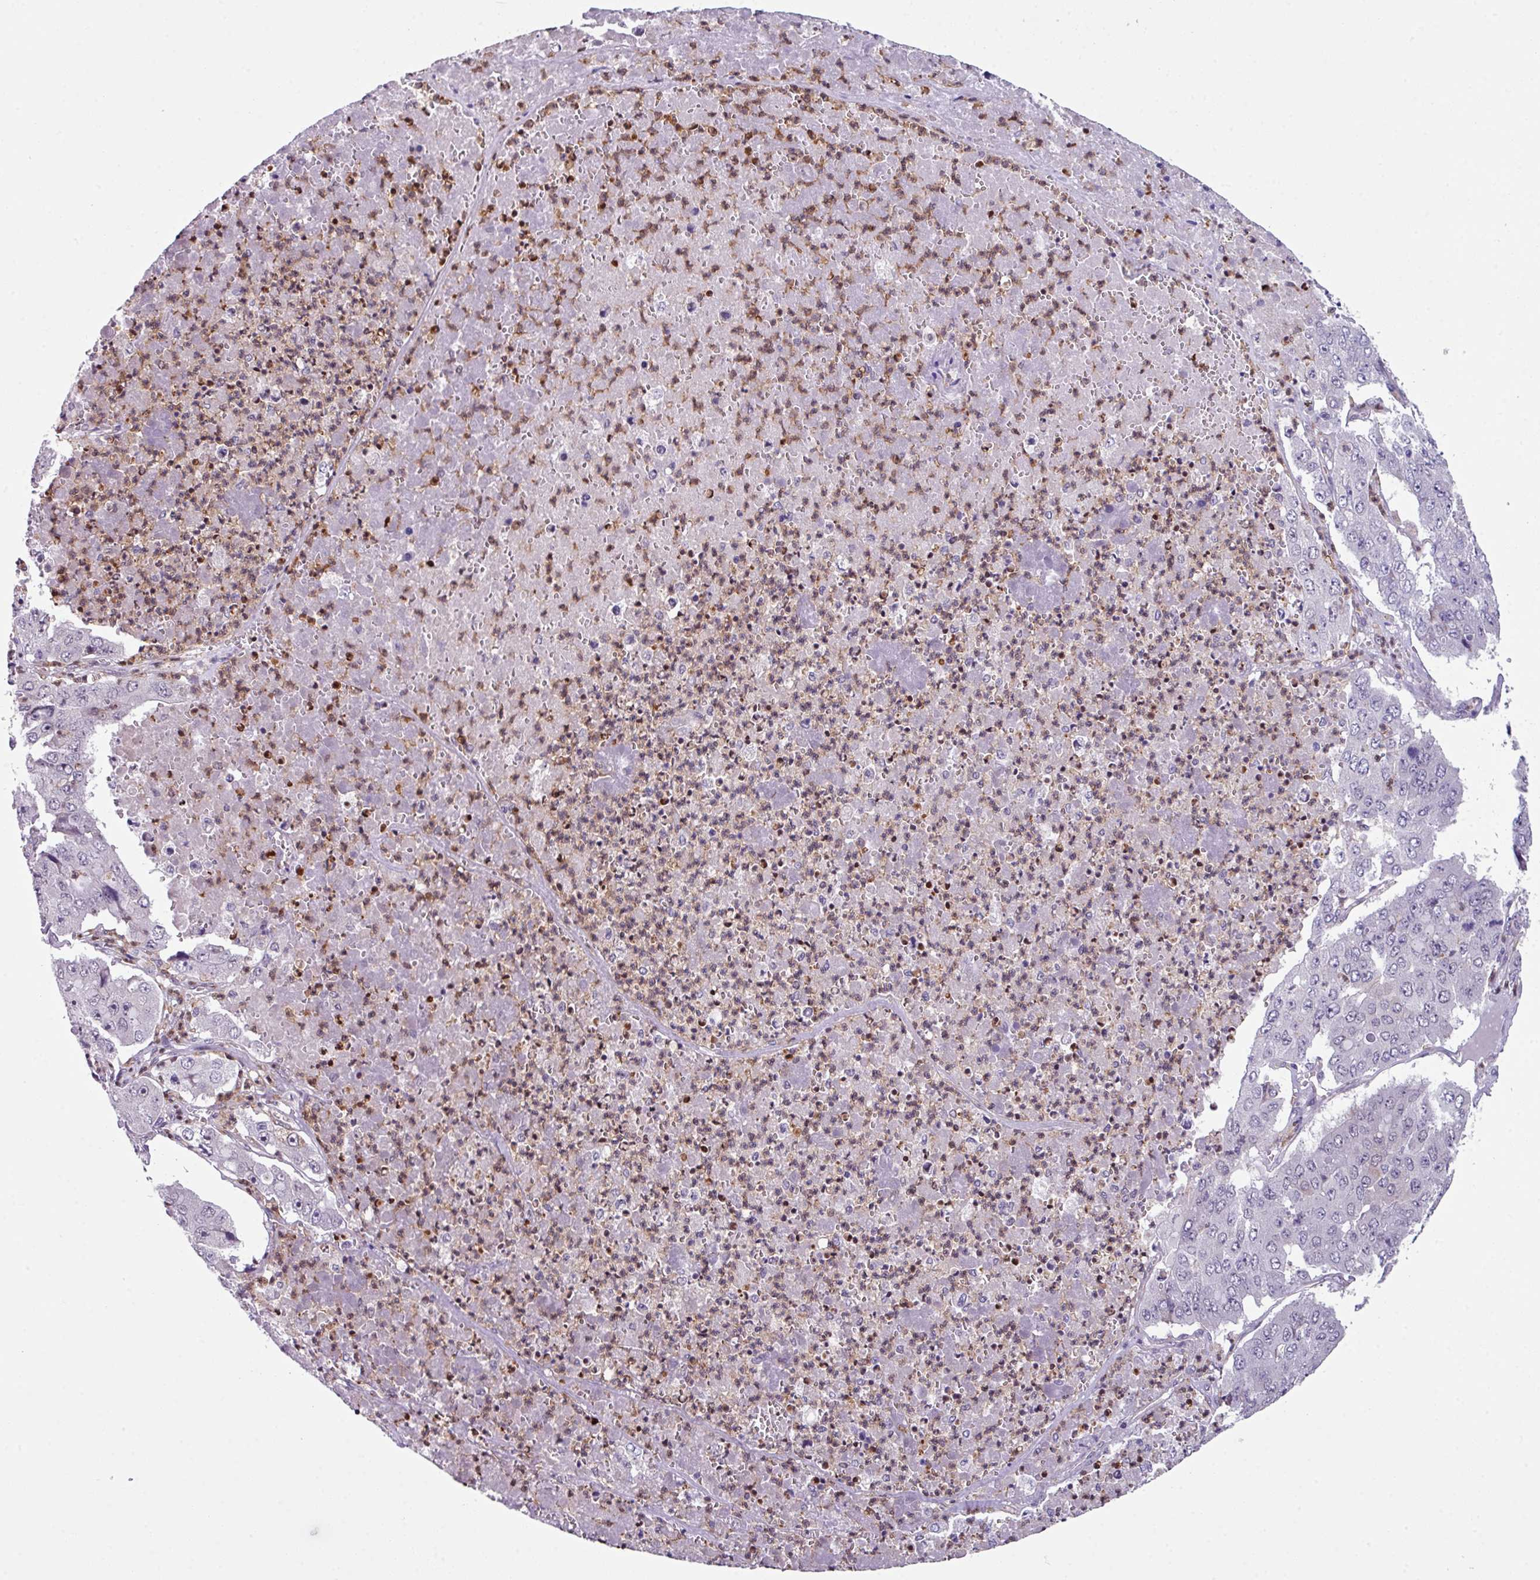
{"staining": {"intensity": "negative", "quantity": "none", "location": "none"}, "tissue": "pancreatic cancer", "cell_type": "Tumor cells", "image_type": "cancer", "snomed": [{"axis": "morphology", "description": "Adenocarcinoma, NOS"}, {"axis": "topography", "description": "Pancreas"}], "caption": "Tumor cells show no significant positivity in adenocarcinoma (pancreatic).", "gene": "ZFP3", "patient": {"sex": "male", "age": 50}}